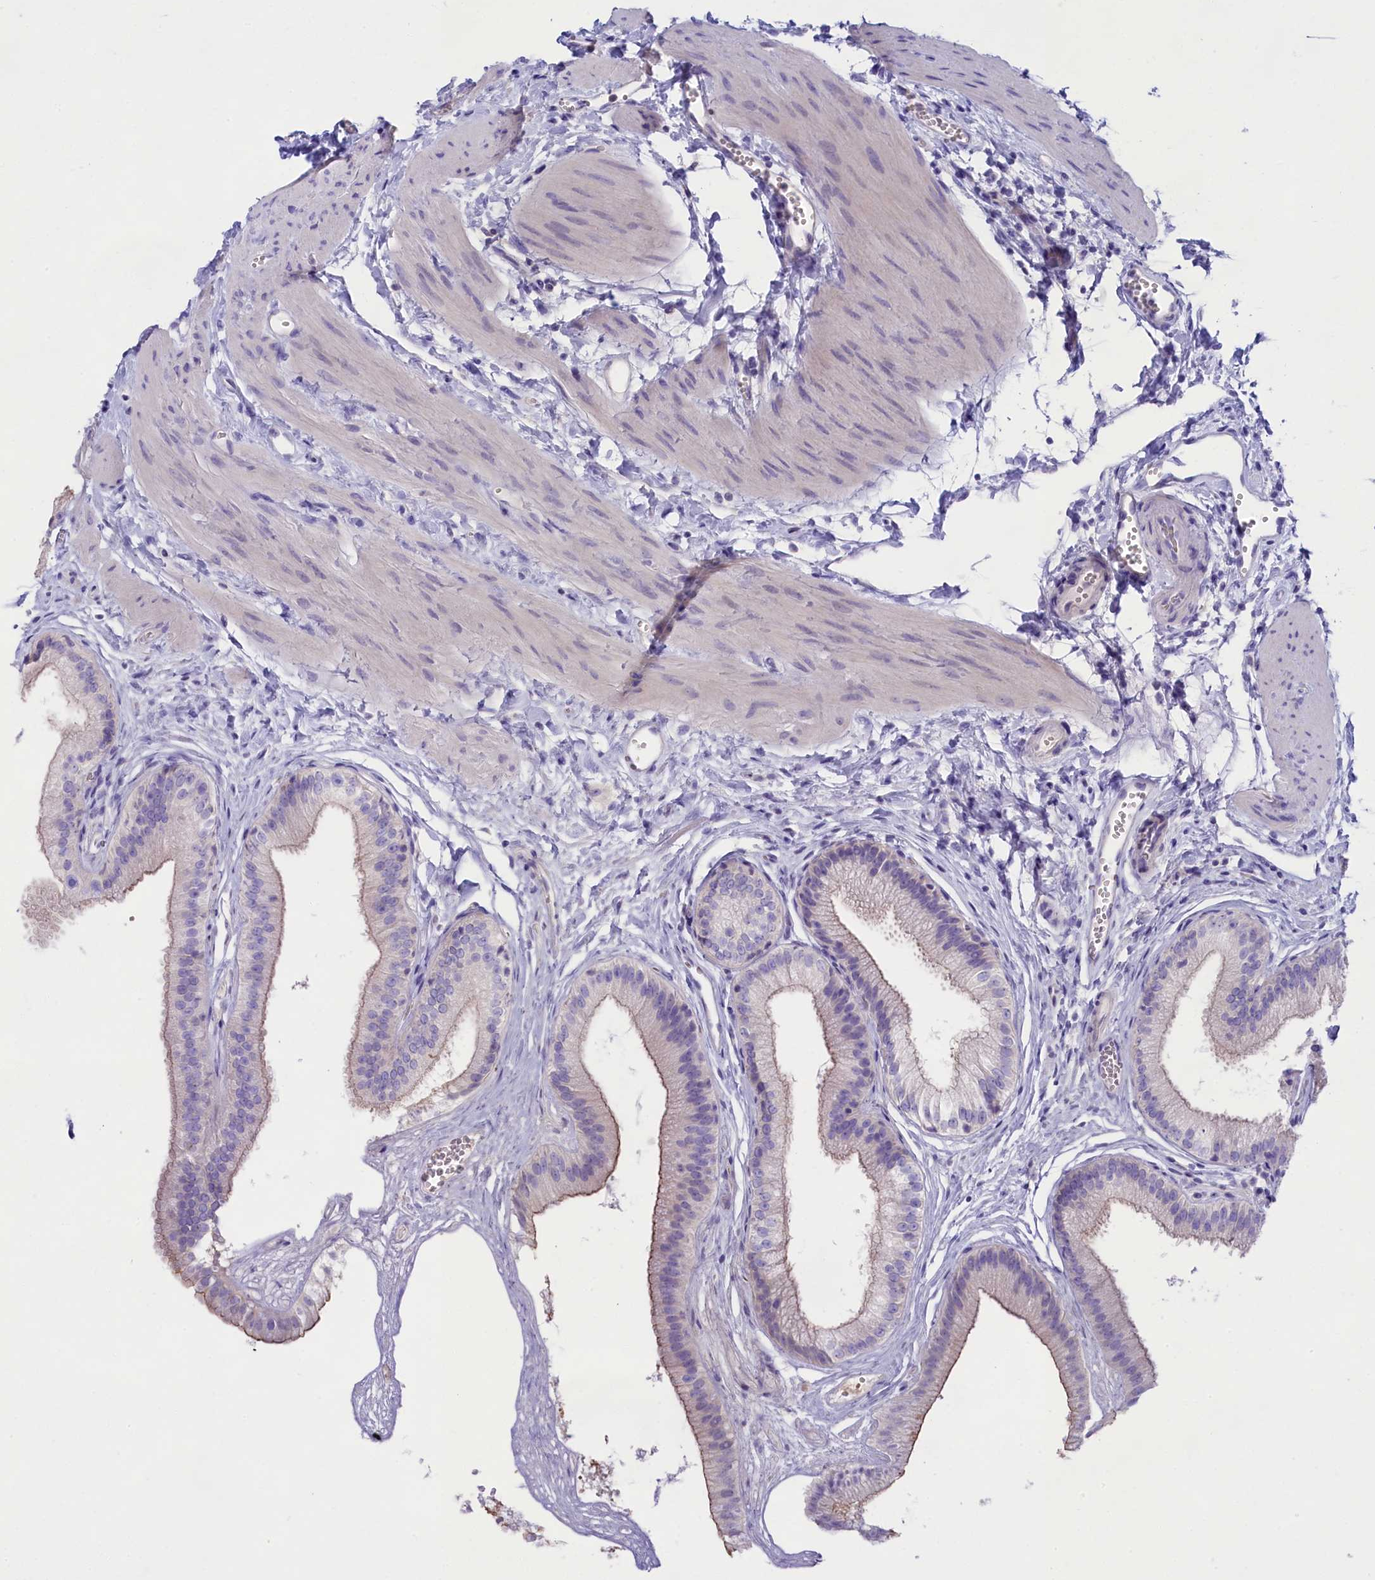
{"staining": {"intensity": "moderate", "quantity": "<25%", "location": "cytoplasmic/membranous"}, "tissue": "gallbladder", "cell_type": "Glandular cells", "image_type": "normal", "snomed": [{"axis": "morphology", "description": "Normal tissue, NOS"}, {"axis": "topography", "description": "Gallbladder"}], "caption": "Immunohistochemistry (IHC) (DAB (3,3'-diaminobenzidine)) staining of benign human gallbladder reveals moderate cytoplasmic/membranous protein expression in about <25% of glandular cells.", "gene": "SULT2A1", "patient": {"sex": "female", "age": 54}}